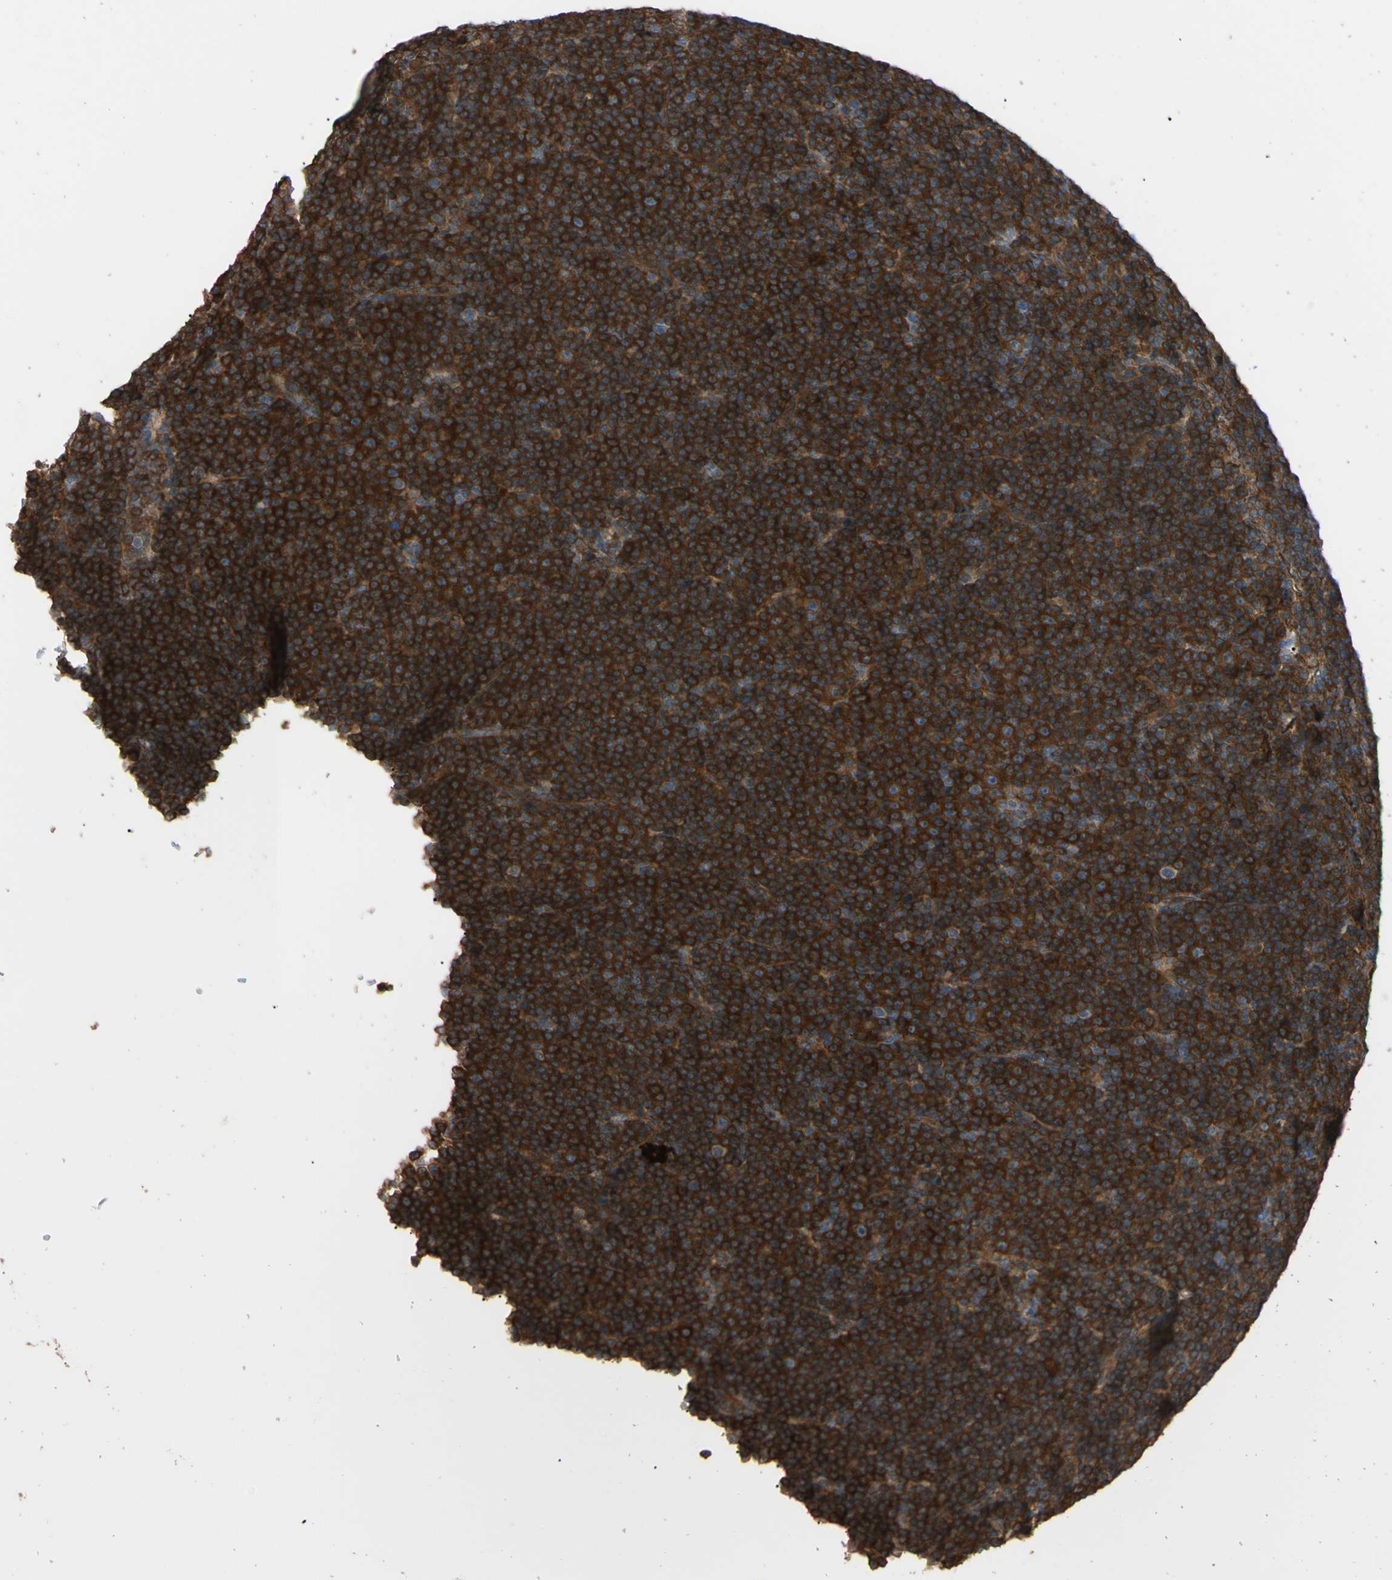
{"staining": {"intensity": "strong", "quantity": ">75%", "location": "cytoplasmic/membranous"}, "tissue": "lymphoma", "cell_type": "Tumor cells", "image_type": "cancer", "snomed": [{"axis": "morphology", "description": "Malignant lymphoma, non-Hodgkin's type, Low grade"}, {"axis": "topography", "description": "Lymph node"}], "caption": "The photomicrograph demonstrates a brown stain indicating the presence of a protein in the cytoplasmic/membranous of tumor cells in malignant lymphoma, non-Hodgkin's type (low-grade).", "gene": "PTPN12", "patient": {"sex": "female", "age": 67}}